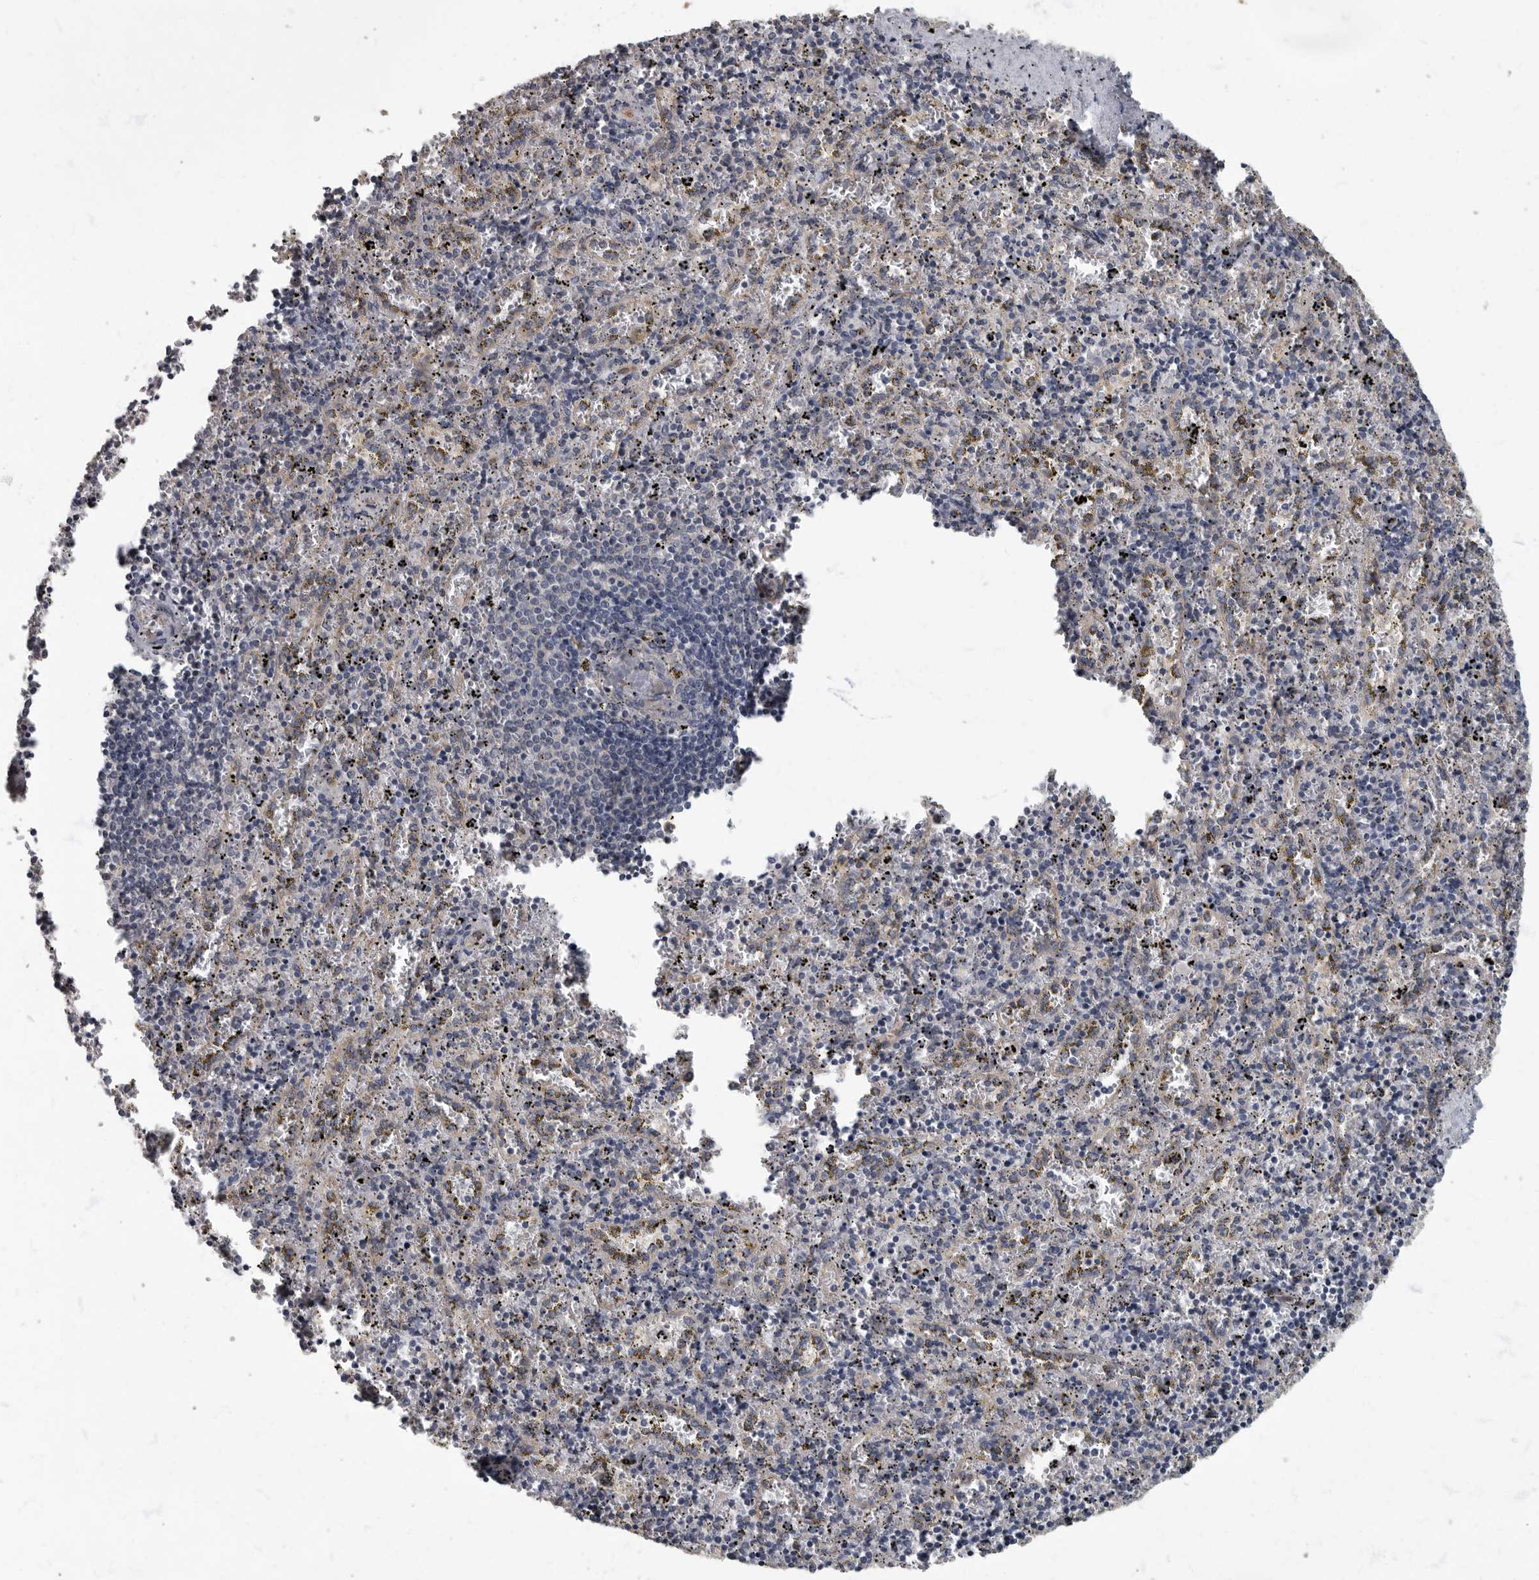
{"staining": {"intensity": "negative", "quantity": "none", "location": "none"}, "tissue": "spleen", "cell_type": "Cells in red pulp", "image_type": "normal", "snomed": [{"axis": "morphology", "description": "Normal tissue, NOS"}, {"axis": "topography", "description": "Spleen"}], "caption": "Immunohistochemical staining of unremarkable human spleen demonstrates no significant positivity in cells in red pulp.", "gene": "PDK1", "patient": {"sex": "male", "age": 11}}